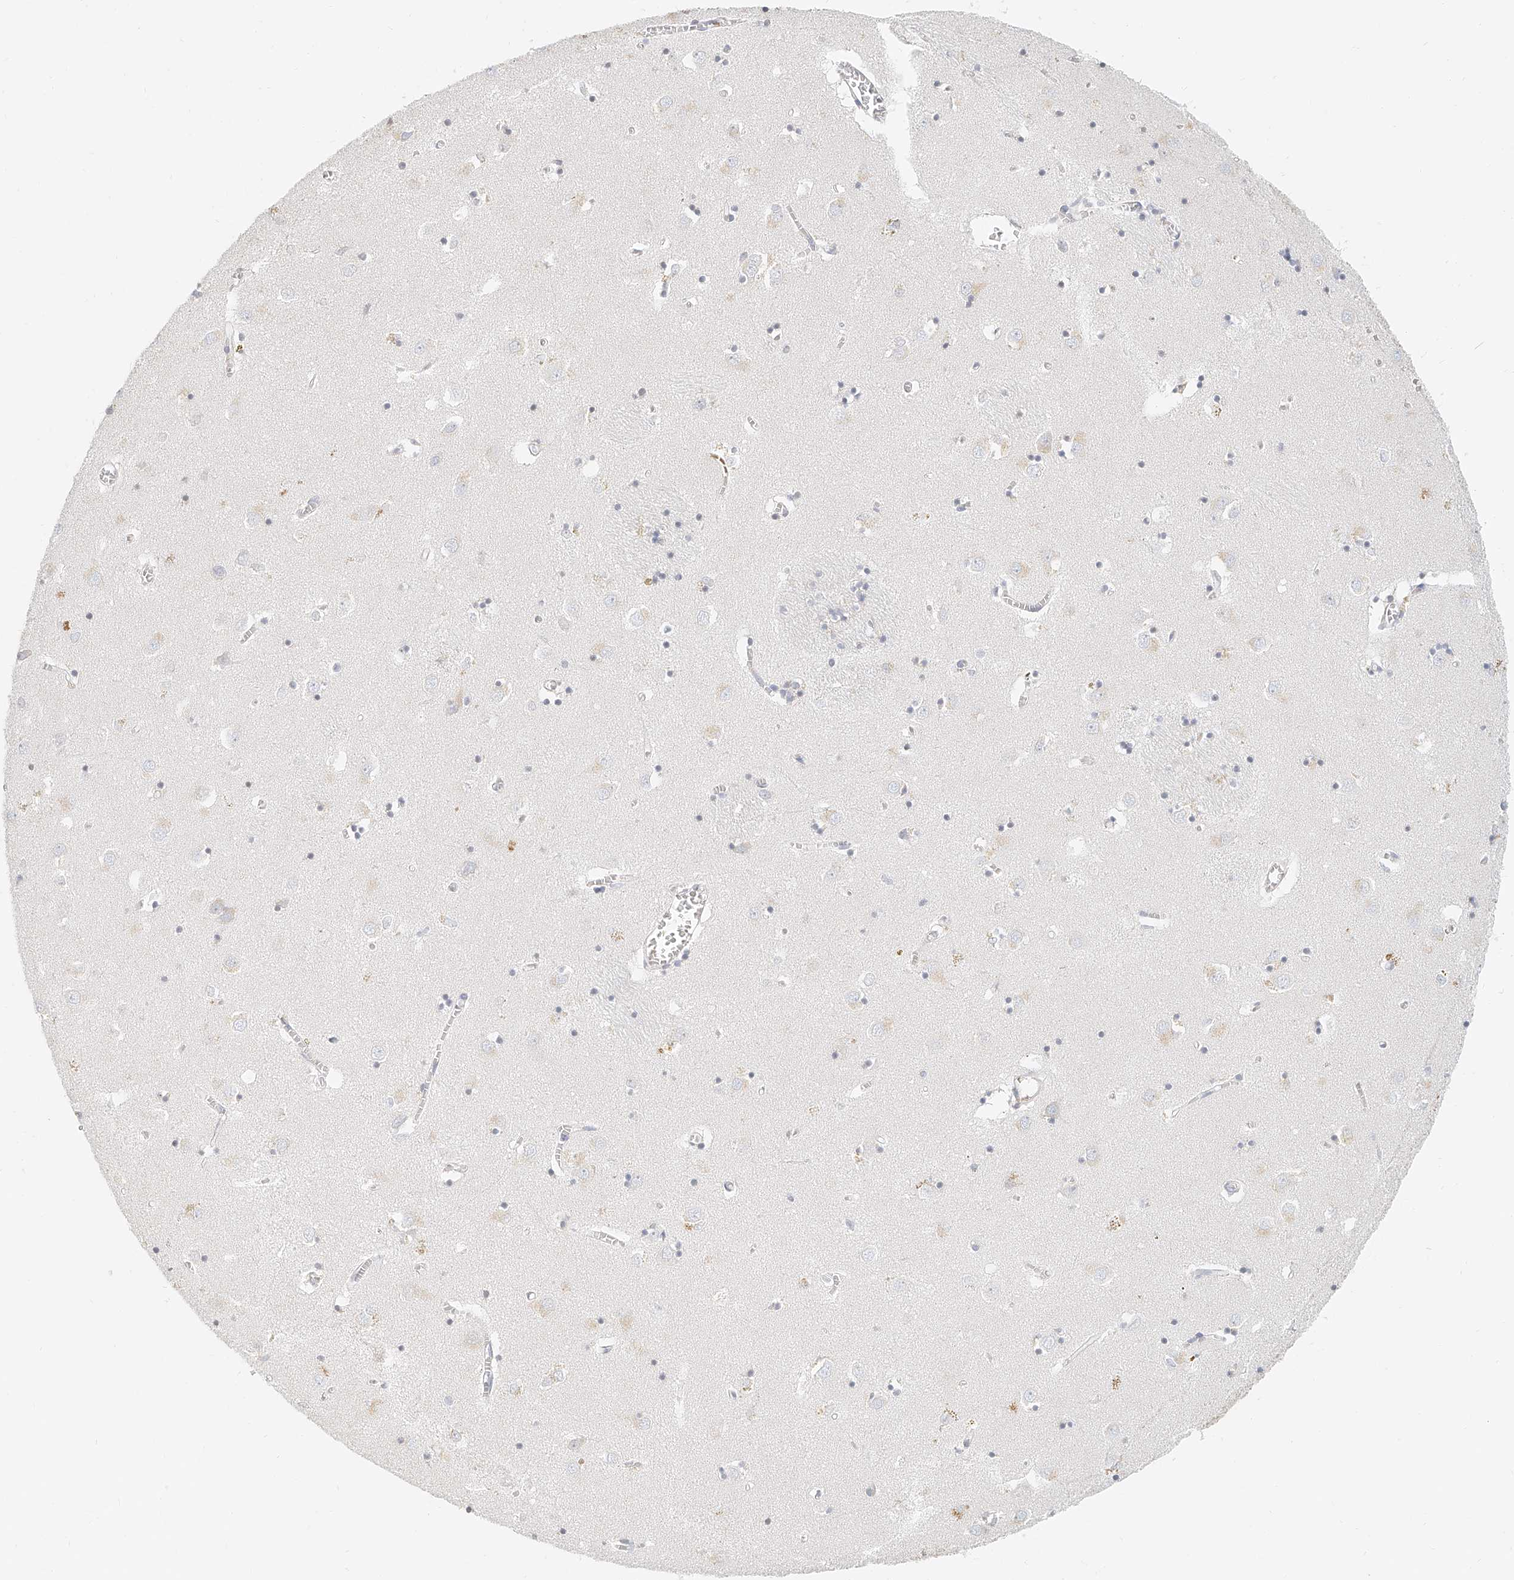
{"staining": {"intensity": "negative", "quantity": "none", "location": "none"}, "tissue": "caudate", "cell_type": "Glial cells", "image_type": "normal", "snomed": [{"axis": "morphology", "description": "Normal tissue, NOS"}, {"axis": "topography", "description": "Lateral ventricle wall"}], "caption": "The histopathology image shows no staining of glial cells in normal caudate. (Stains: DAB immunohistochemistry (IHC) with hematoxylin counter stain, Microscopy: brightfield microscopy at high magnification).", "gene": "CXorf58", "patient": {"sex": "male", "age": 70}}